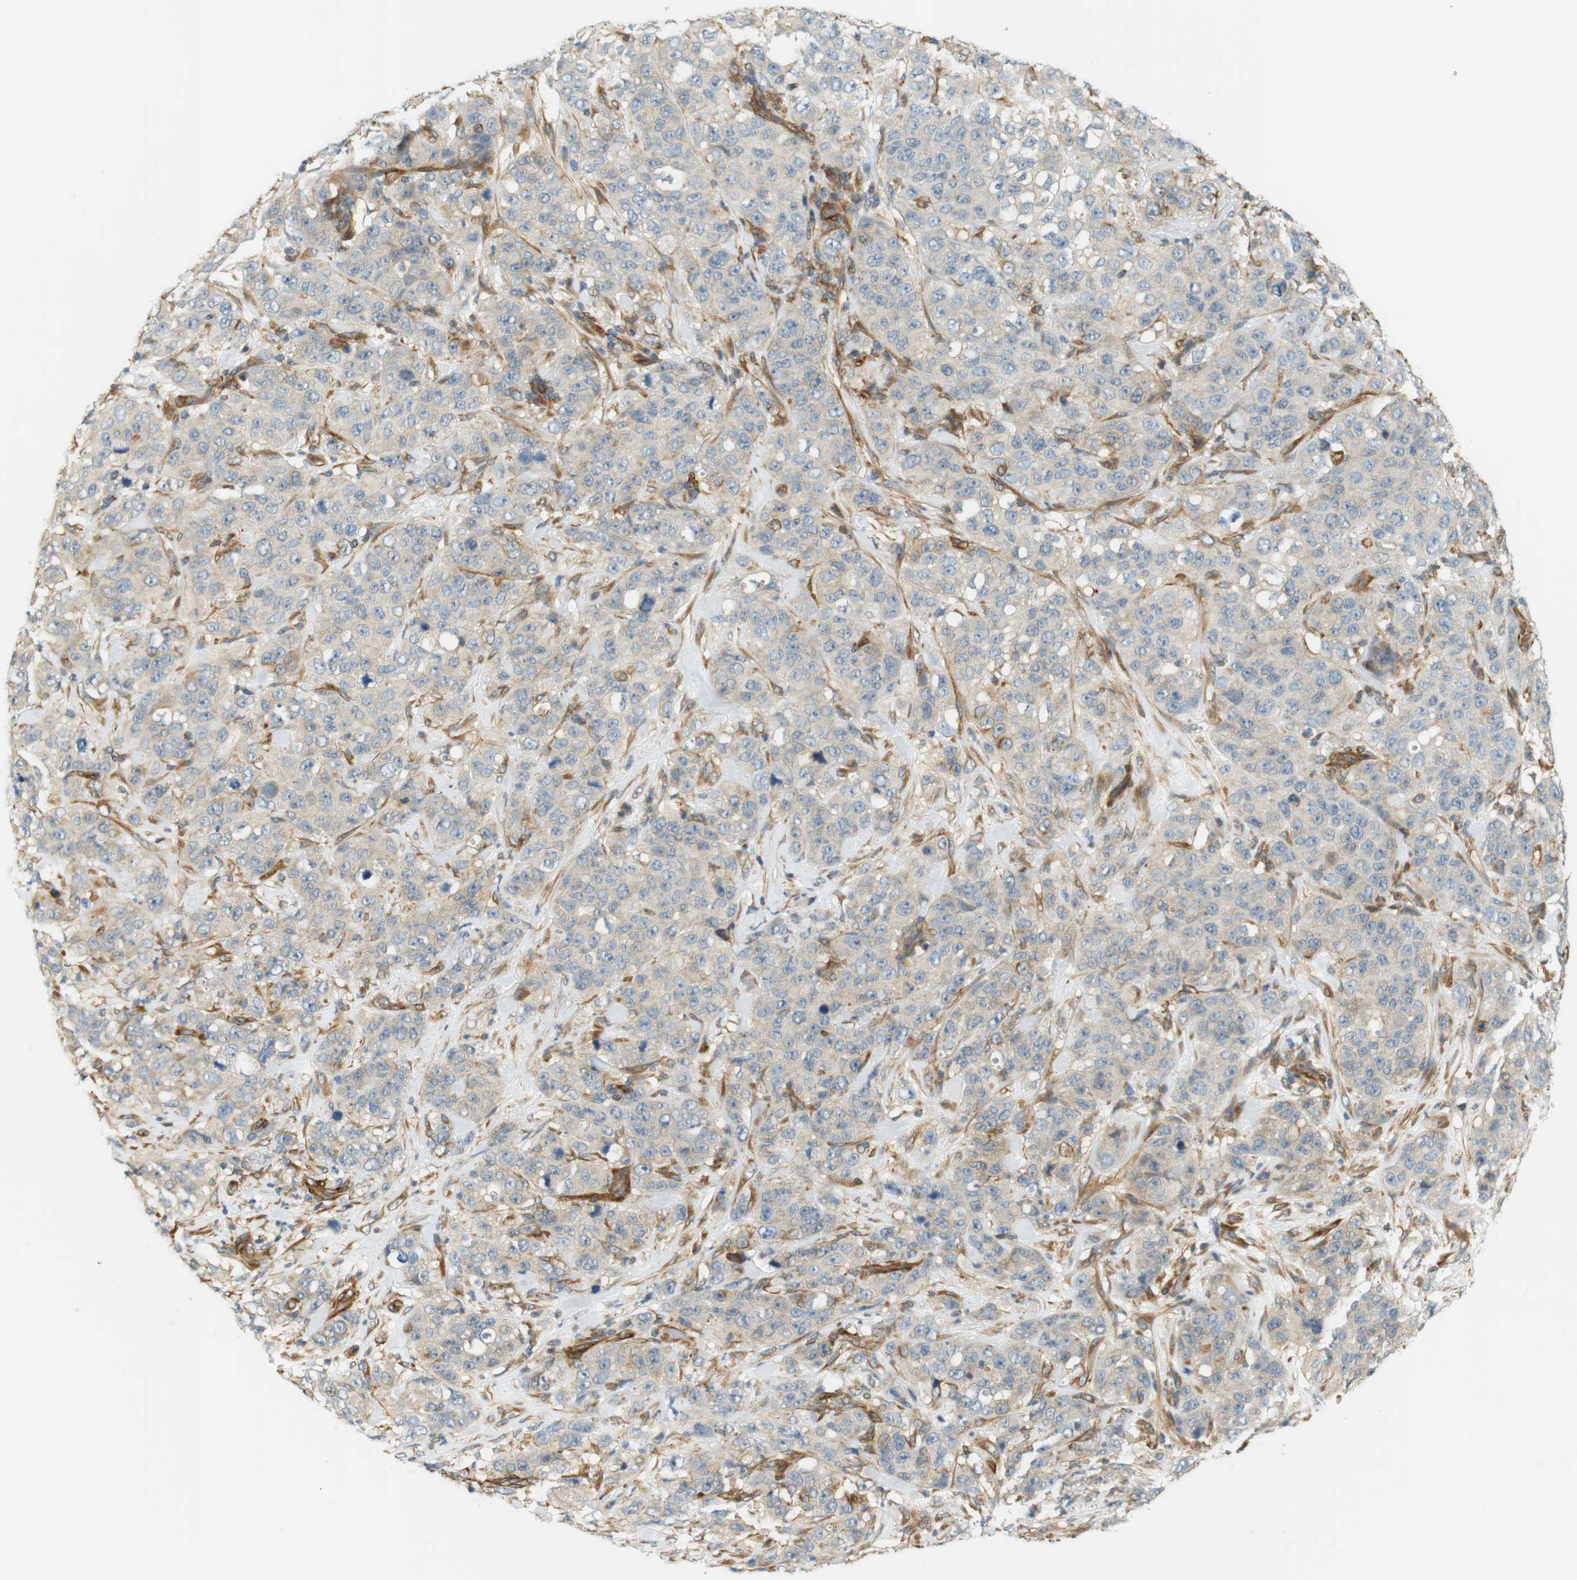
{"staining": {"intensity": "negative", "quantity": "none", "location": "none"}, "tissue": "stomach cancer", "cell_type": "Tumor cells", "image_type": "cancer", "snomed": [{"axis": "morphology", "description": "Adenocarcinoma, NOS"}, {"axis": "topography", "description": "Stomach"}], "caption": "Tumor cells are negative for brown protein staining in stomach cancer (adenocarcinoma). (DAB IHC visualized using brightfield microscopy, high magnification).", "gene": "CYTH3", "patient": {"sex": "male", "age": 48}}